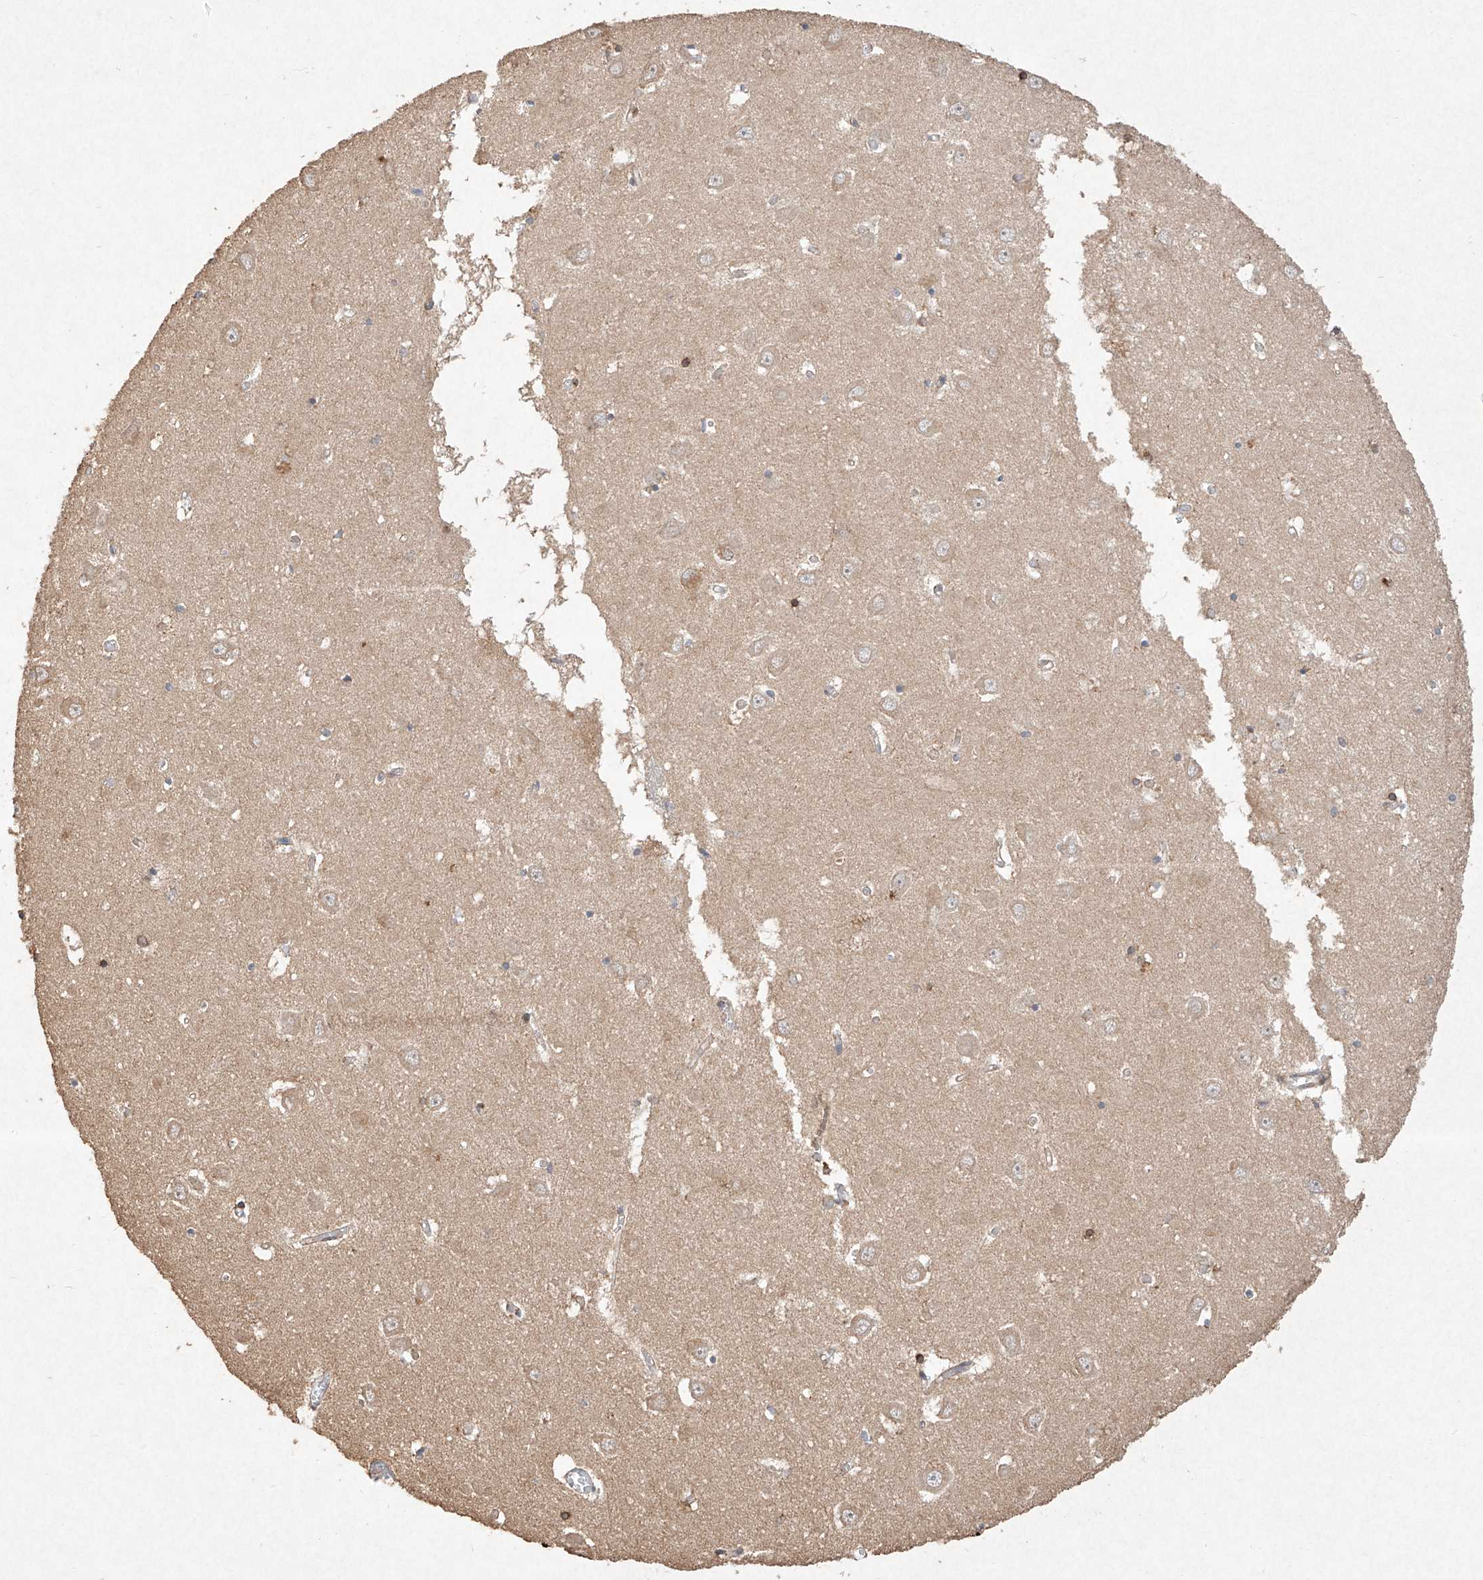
{"staining": {"intensity": "weak", "quantity": "<25%", "location": "cytoplasmic/membranous"}, "tissue": "hippocampus", "cell_type": "Glial cells", "image_type": "normal", "snomed": [{"axis": "morphology", "description": "Normal tissue, NOS"}, {"axis": "topography", "description": "Hippocampus"}], "caption": "Protein analysis of unremarkable hippocampus reveals no significant expression in glial cells.", "gene": "SEMA3B", "patient": {"sex": "male", "age": 70}}